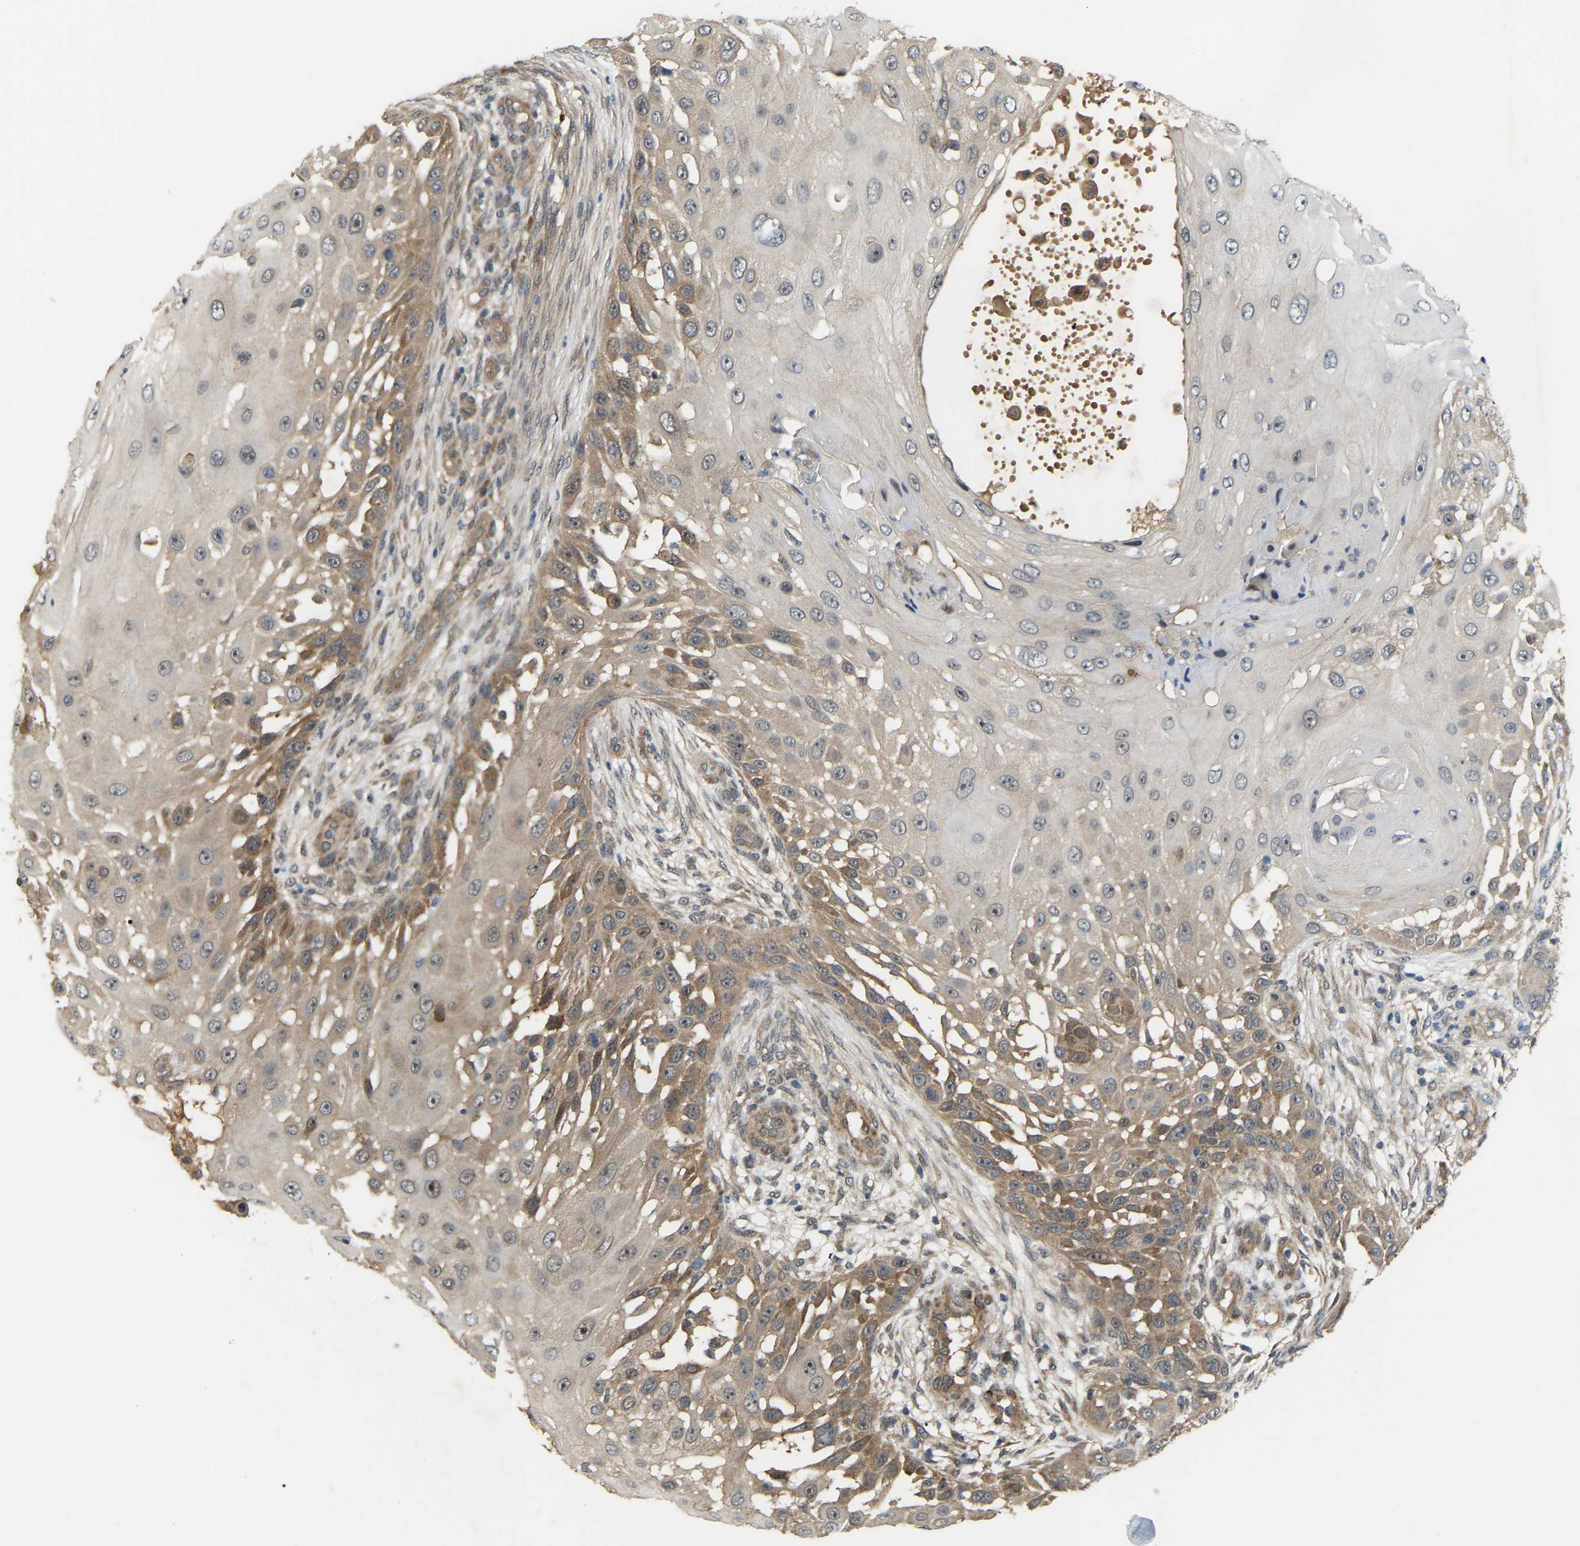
{"staining": {"intensity": "moderate", "quantity": "25%-75%", "location": "cytoplasmic/membranous"}, "tissue": "skin cancer", "cell_type": "Tumor cells", "image_type": "cancer", "snomed": [{"axis": "morphology", "description": "Squamous cell carcinoma, NOS"}, {"axis": "topography", "description": "Skin"}], "caption": "Moderate cytoplasmic/membranous protein positivity is appreciated in approximately 25%-75% of tumor cells in squamous cell carcinoma (skin).", "gene": "CROT", "patient": {"sex": "female", "age": 44}}